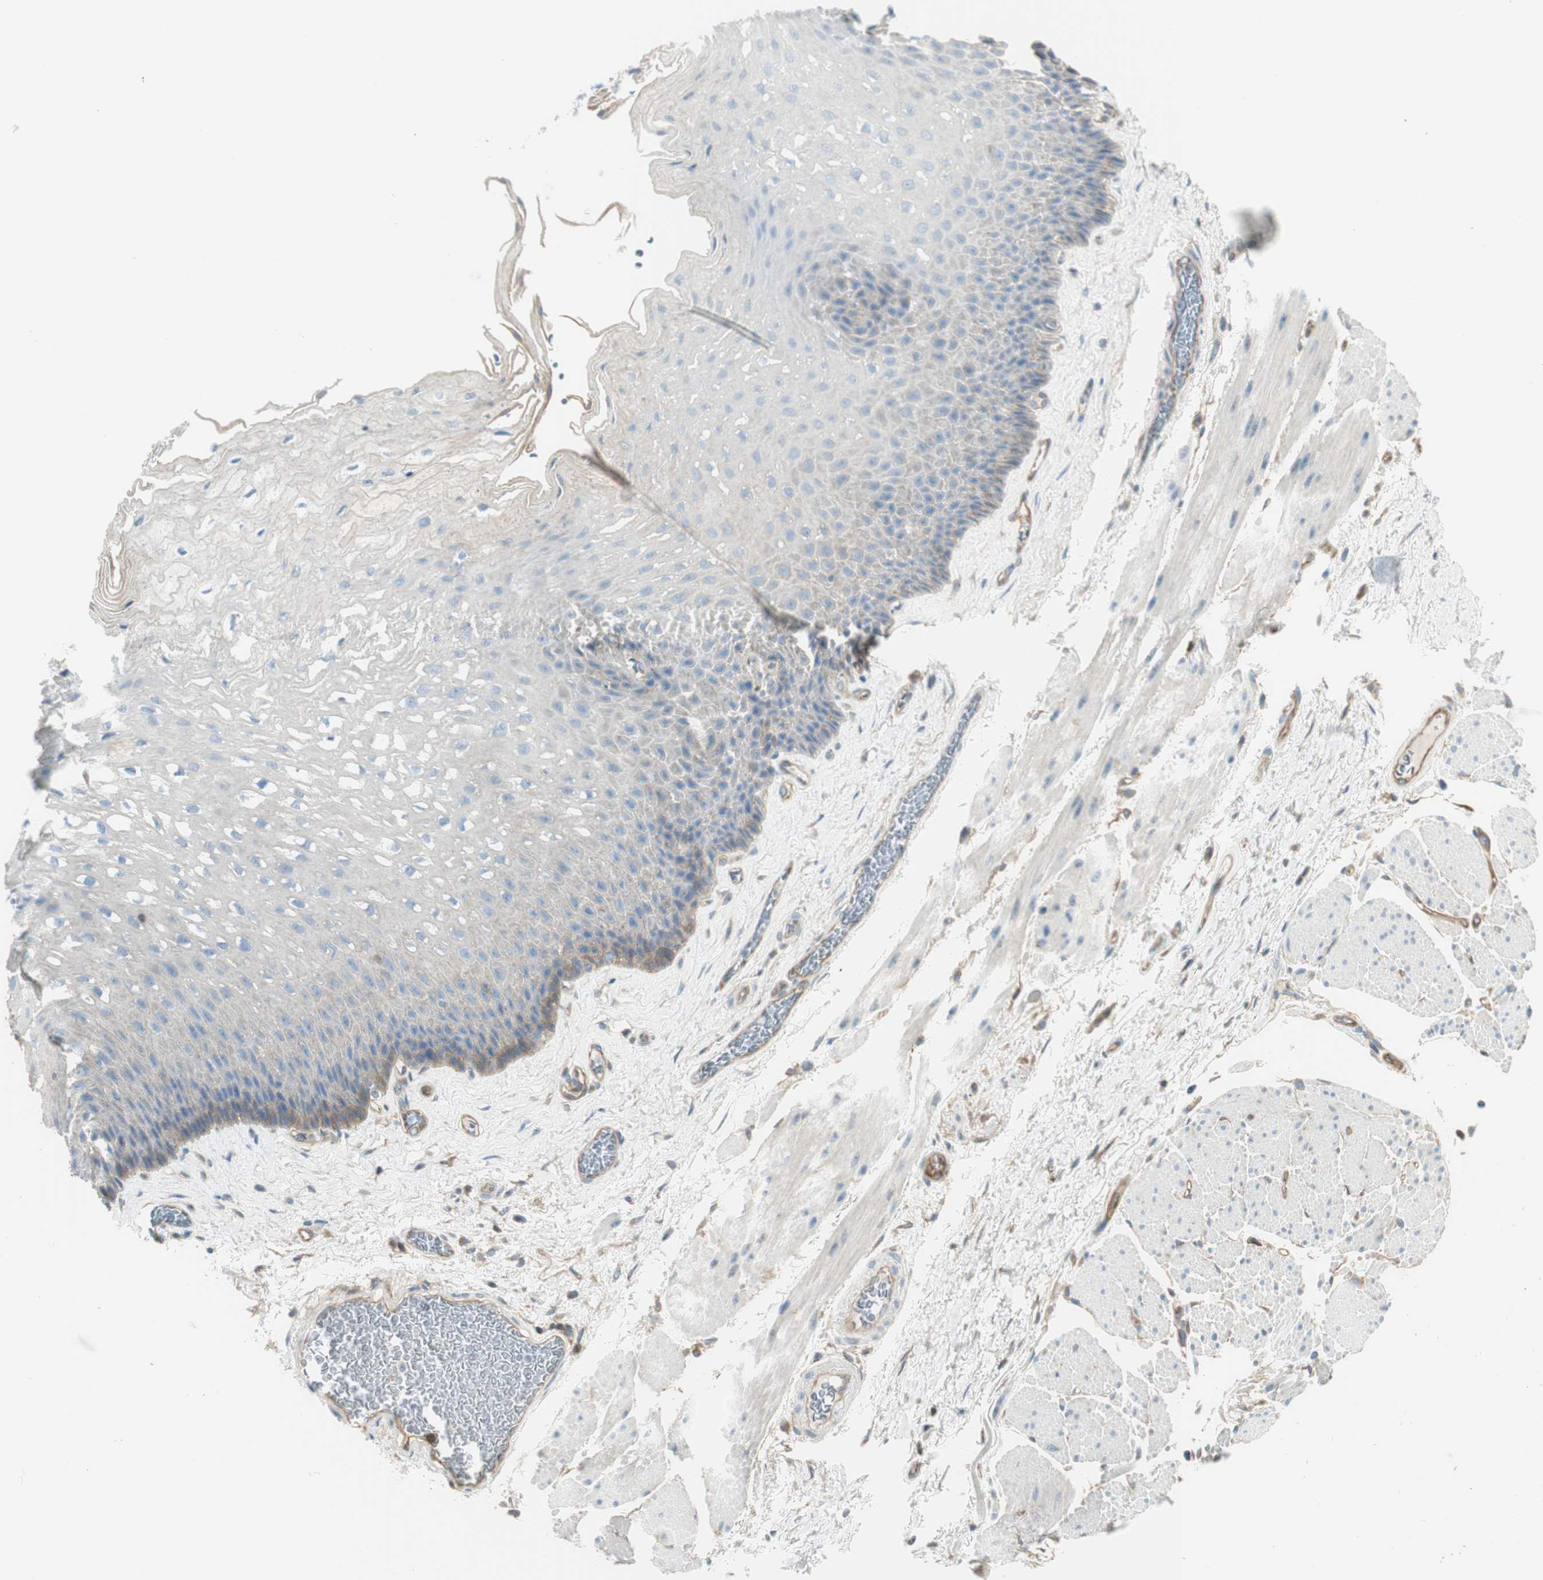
{"staining": {"intensity": "moderate", "quantity": "<25%", "location": "cytoplasmic/membranous"}, "tissue": "esophagus", "cell_type": "Squamous epithelial cells", "image_type": "normal", "snomed": [{"axis": "morphology", "description": "Normal tissue, NOS"}, {"axis": "topography", "description": "Esophagus"}], "caption": "Squamous epithelial cells show moderate cytoplasmic/membranous staining in approximately <25% of cells in normal esophagus. (DAB (3,3'-diaminobenzidine) = brown stain, brightfield microscopy at high magnification).", "gene": "BTN3A3", "patient": {"sex": "female", "age": 72}}